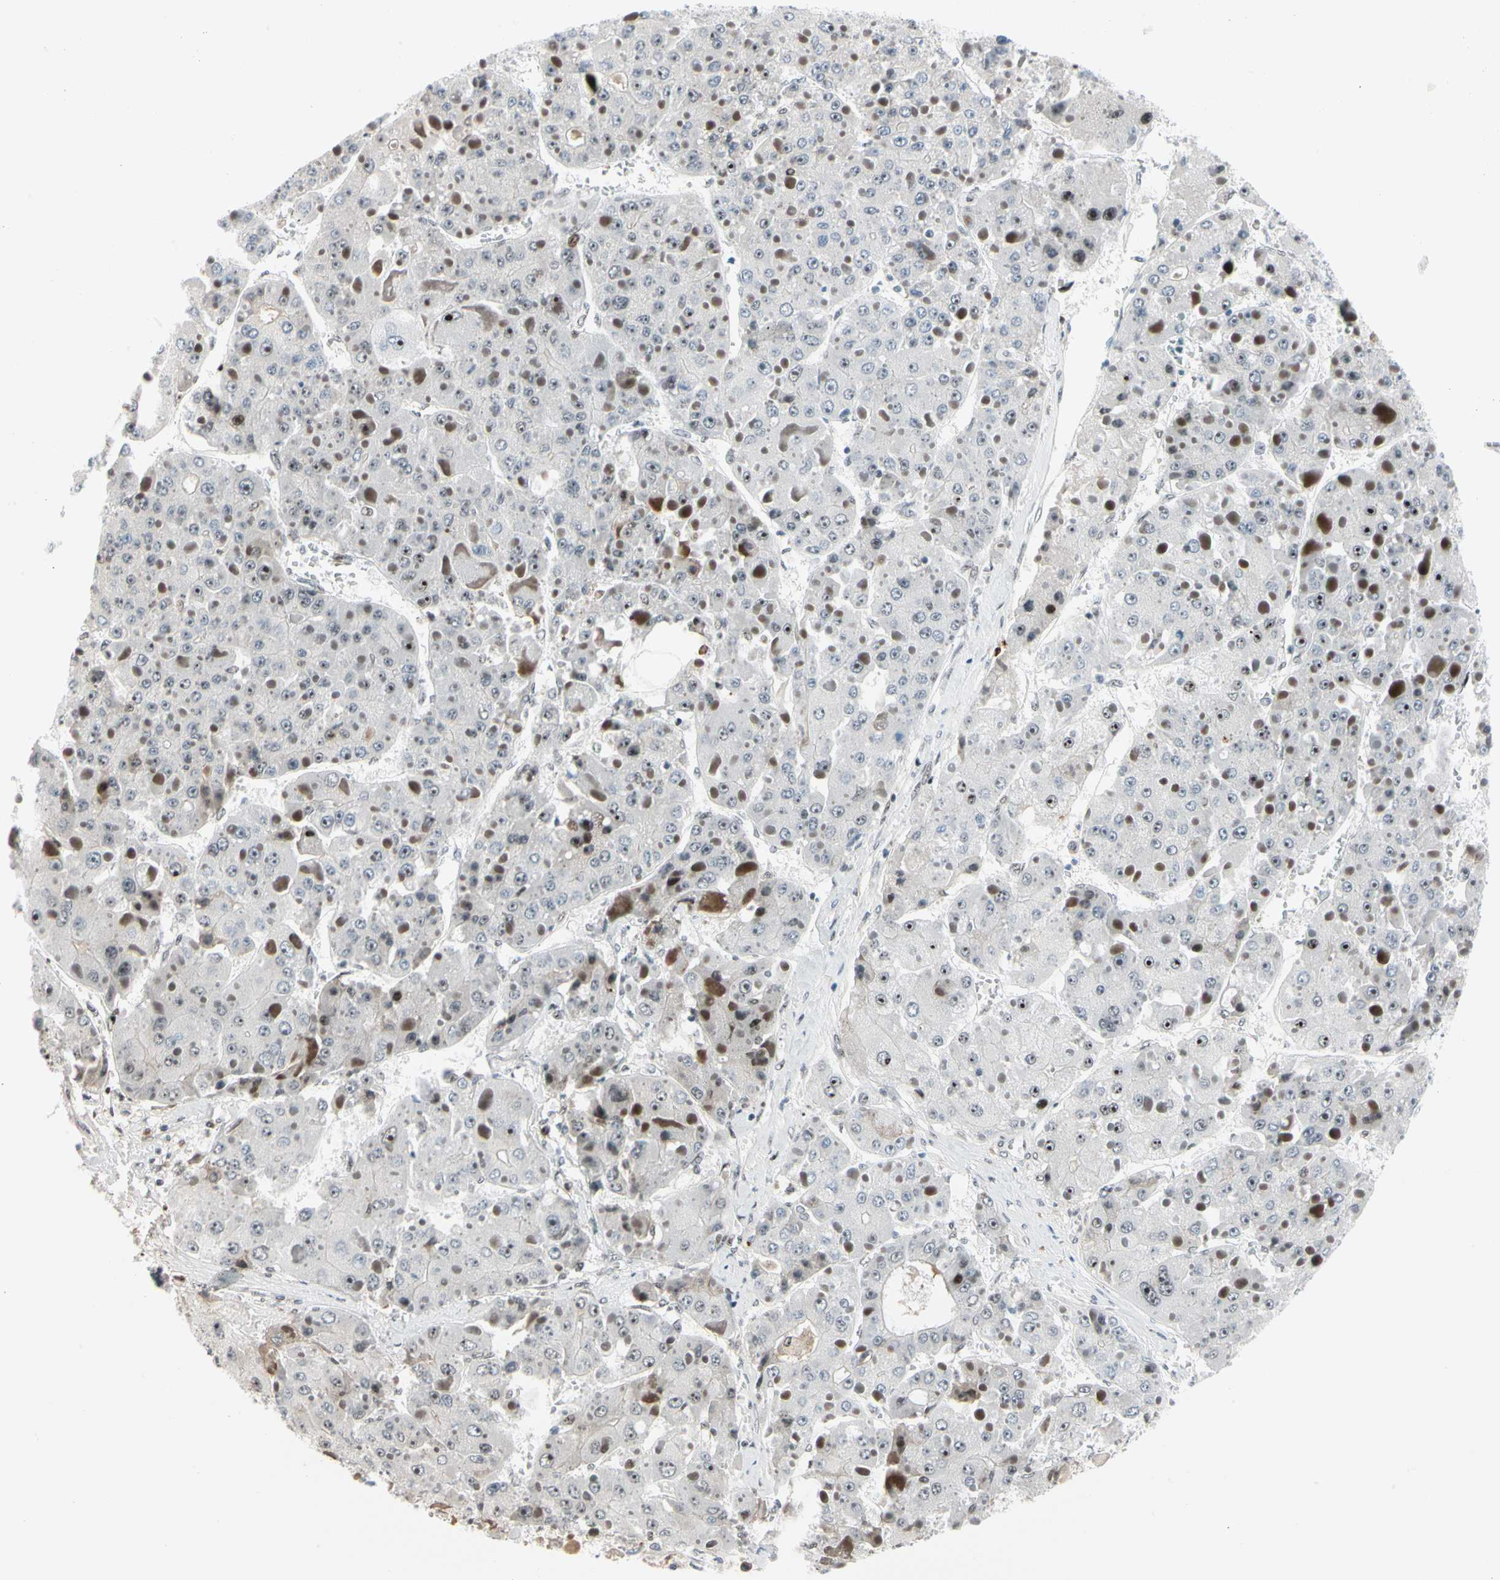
{"staining": {"intensity": "weak", "quantity": "25%-75%", "location": "nuclear"}, "tissue": "liver cancer", "cell_type": "Tumor cells", "image_type": "cancer", "snomed": [{"axis": "morphology", "description": "Carcinoma, Hepatocellular, NOS"}, {"axis": "topography", "description": "Liver"}], "caption": "Protein staining shows weak nuclear staining in approximately 25%-75% of tumor cells in hepatocellular carcinoma (liver).", "gene": "FOXO3", "patient": {"sex": "female", "age": 73}}